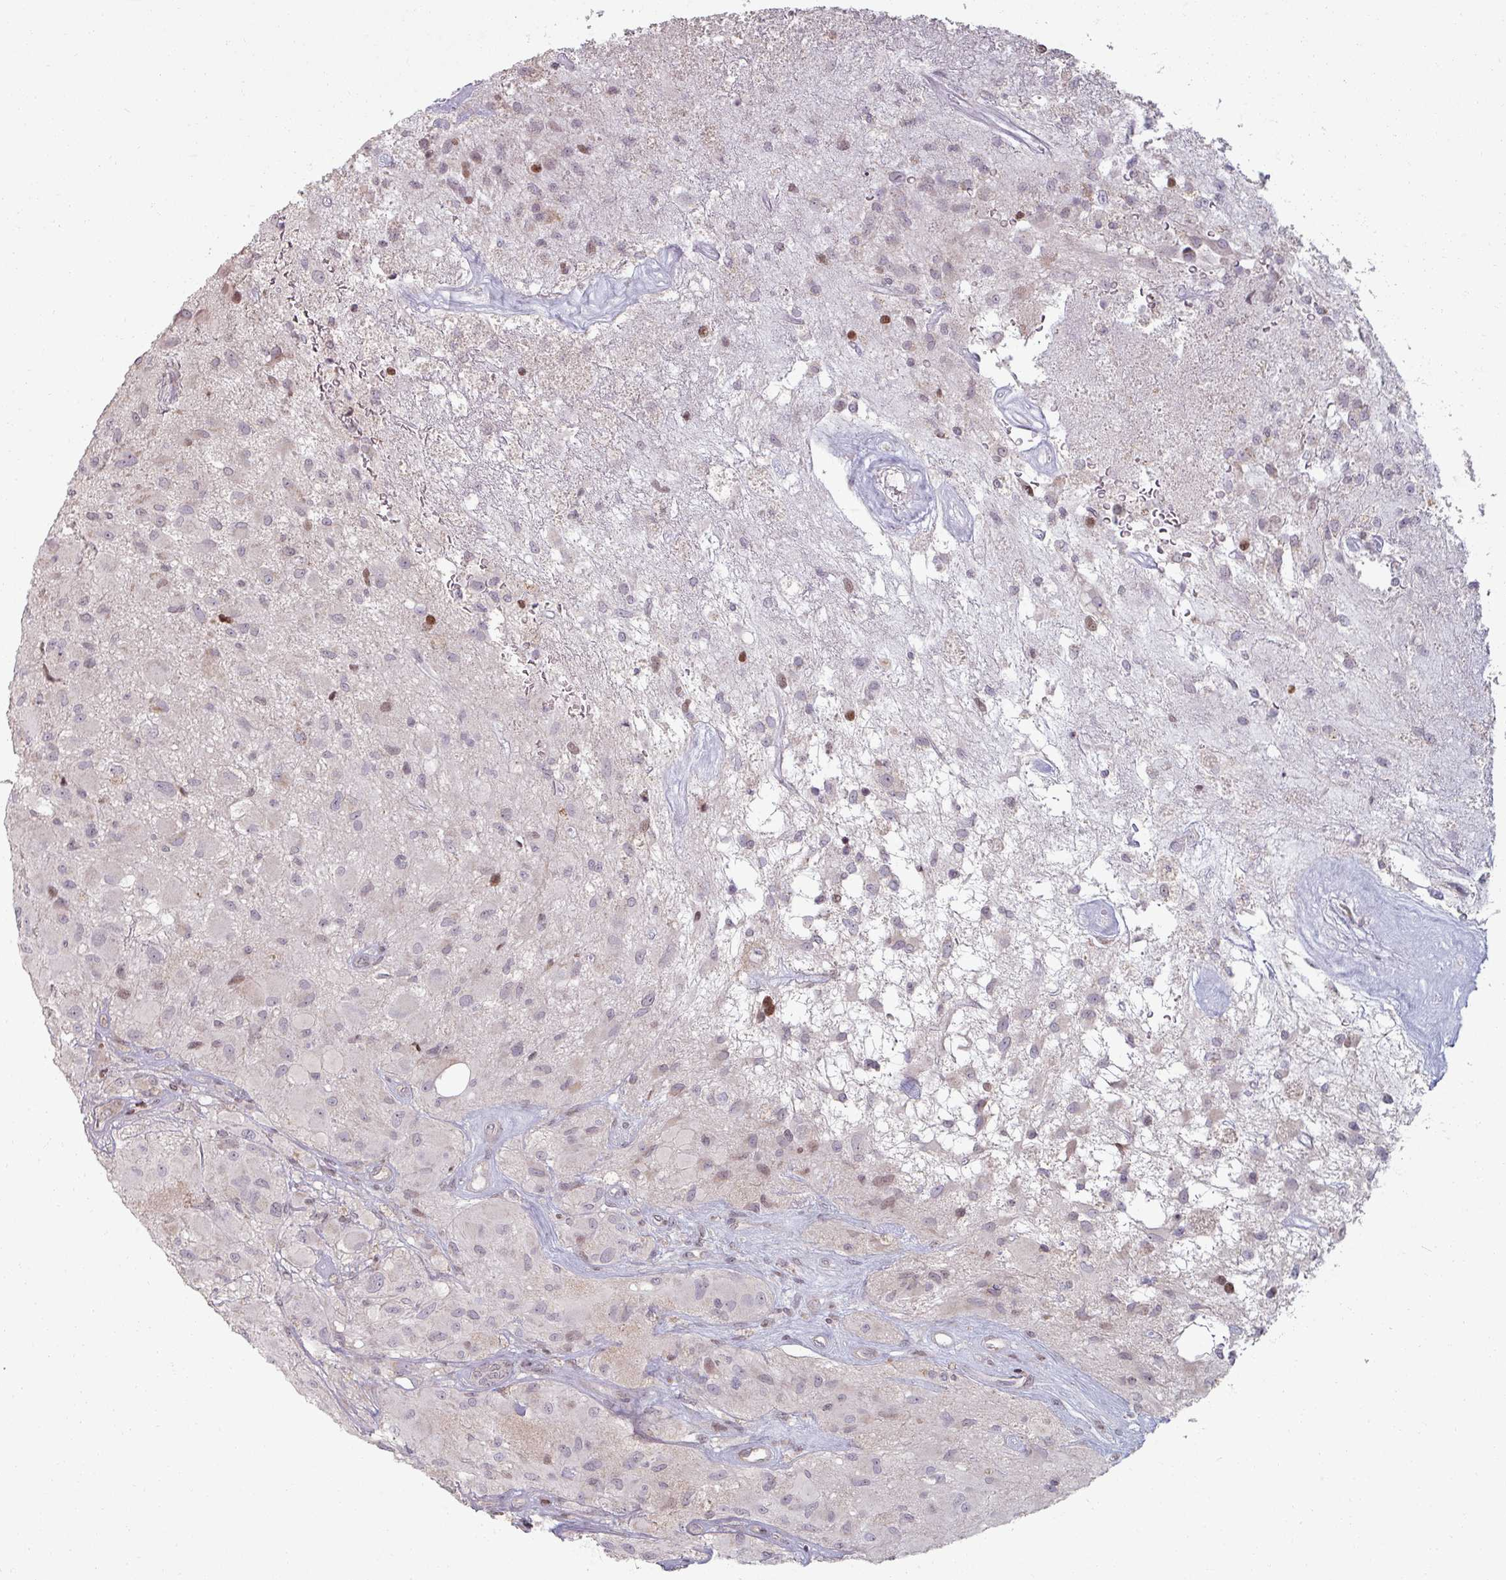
{"staining": {"intensity": "weak", "quantity": "<25%", "location": "nuclear"}, "tissue": "glioma", "cell_type": "Tumor cells", "image_type": "cancer", "snomed": [{"axis": "morphology", "description": "Glioma, malignant, High grade"}, {"axis": "topography", "description": "Brain"}], "caption": "Glioma was stained to show a protein in brown. There is no significant expression in tumor cells.", "gene": "NCOR1", "patient": {"sex": "female", "age": 67}}